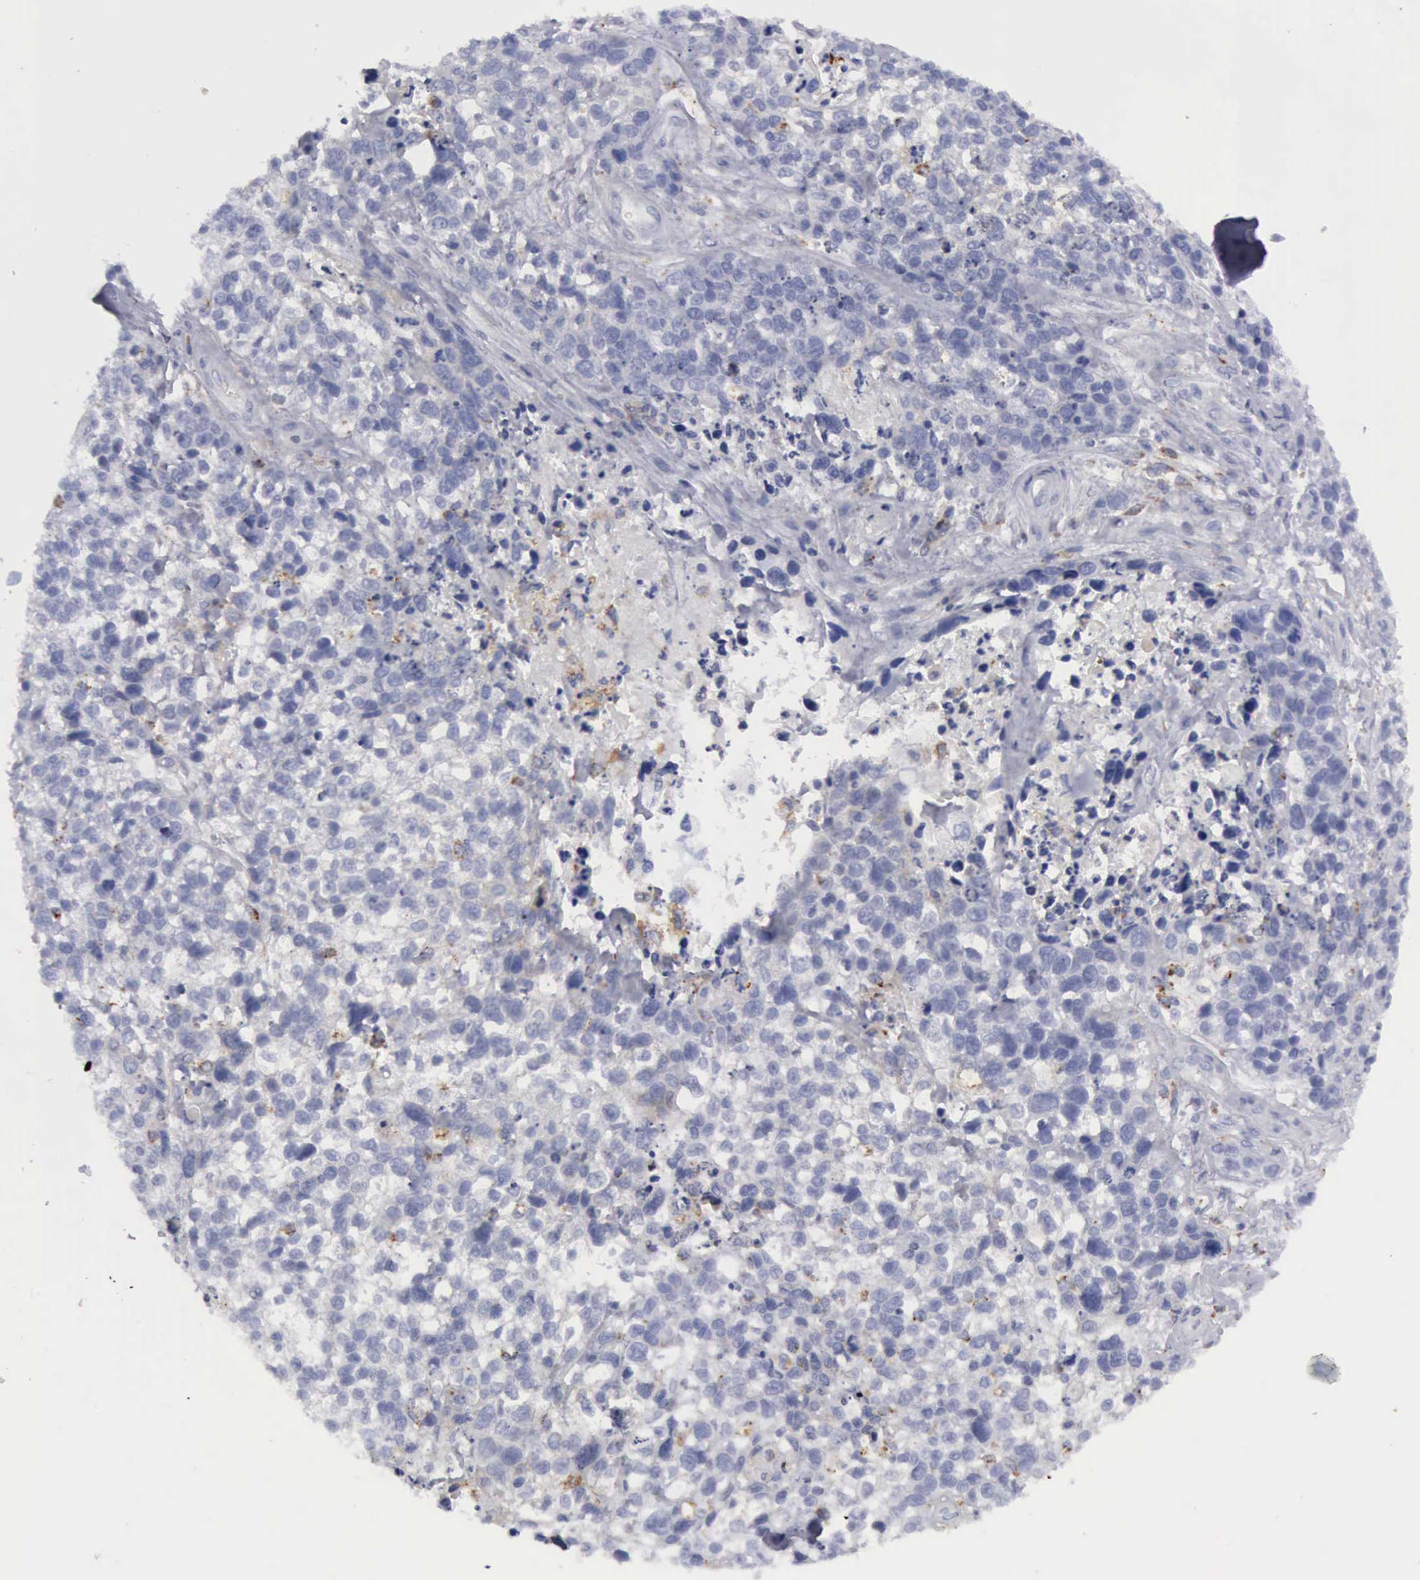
{"staining": {"intensity": "negative", "quantity": "none", "location": "none"}, "tissue": "lung cancer", "cell_type": "Tumor cells", "image_type": "cancer", "snomed": [{"axis": "morphology", "description": "Squamous cell carcinoma, NOS"}, {"axis": "topography", "description": "Lymph node"}, {"axis": "topography", "description": "Lung"}], "caption": "Histopathology image shows no significant protein staining in tumor cells of squamous cell carcinoma (lung).", "gene": "CTSS", "patient": {"sex": "male", "age": 74}}